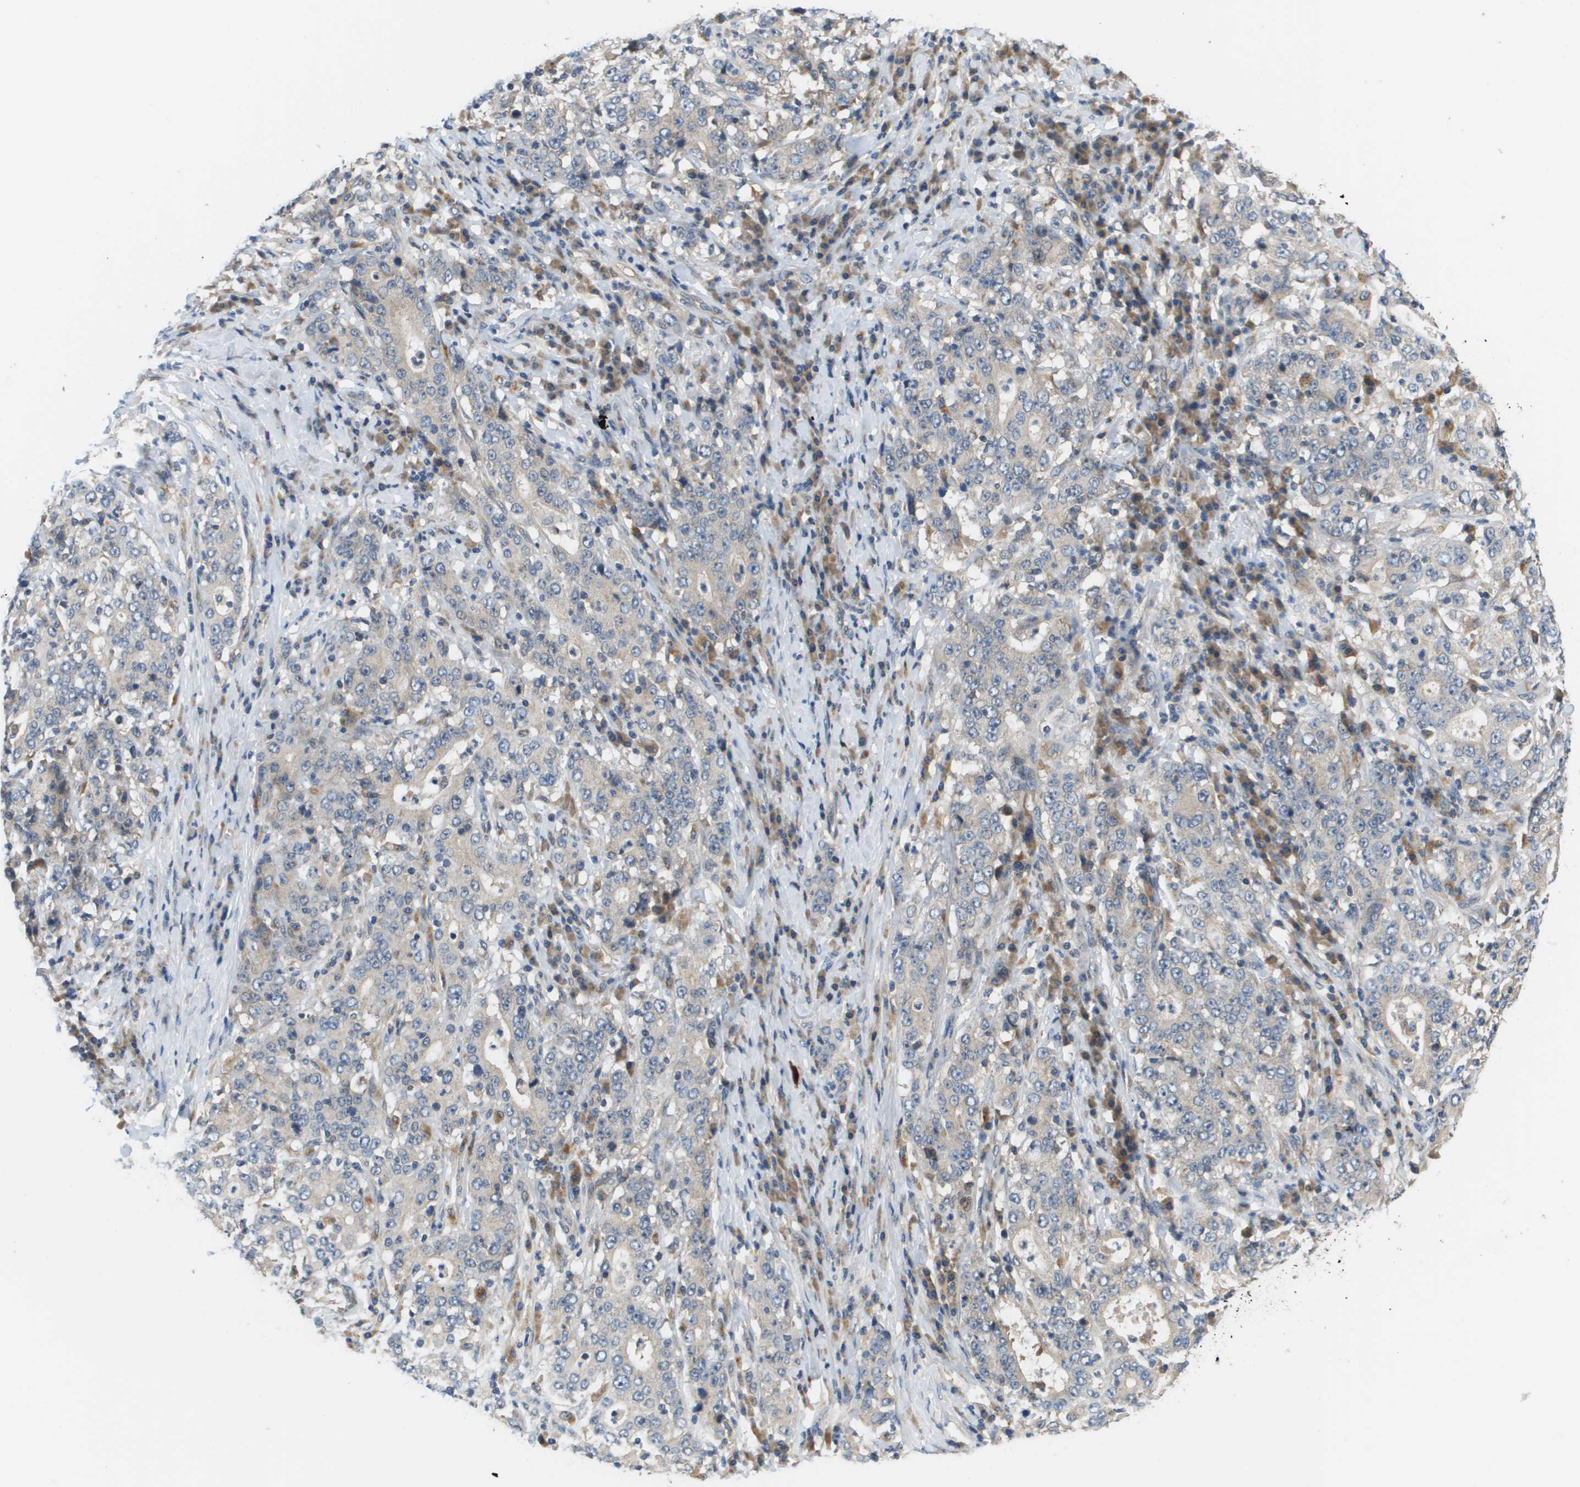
{"staining": {"intensity": "negative", "quantity": "none", "location": "none"}, "tissue": "stomach cancer", "cell_type": "Tumor cells", "image_type": "cancer", "snomed": [{"axis": "morphology", "description": "Normal tissue, NOS"}, {"axis": "morphology", "description": "Adenocarcinoma, NOS"}, {"axis": "topography", "description": "Stomach, upper"}, {"axis": "topography", "description": "Stomach"}], "caption": "Immunohistochemistry (IHC) micrograph of neoplastic tissue: stomach adenocarcinoma stained with DAB (3,3'-diaminobenzidine) shows no significant protein expression in tumor cells. The staining is performed using DAB (3,3'-diaminobenzidine) brown chromogen with nuclei counter-stained in using hematoxylin.", "gene": "SLC25A20", "patient": {"sex": "male", "age": 59}}